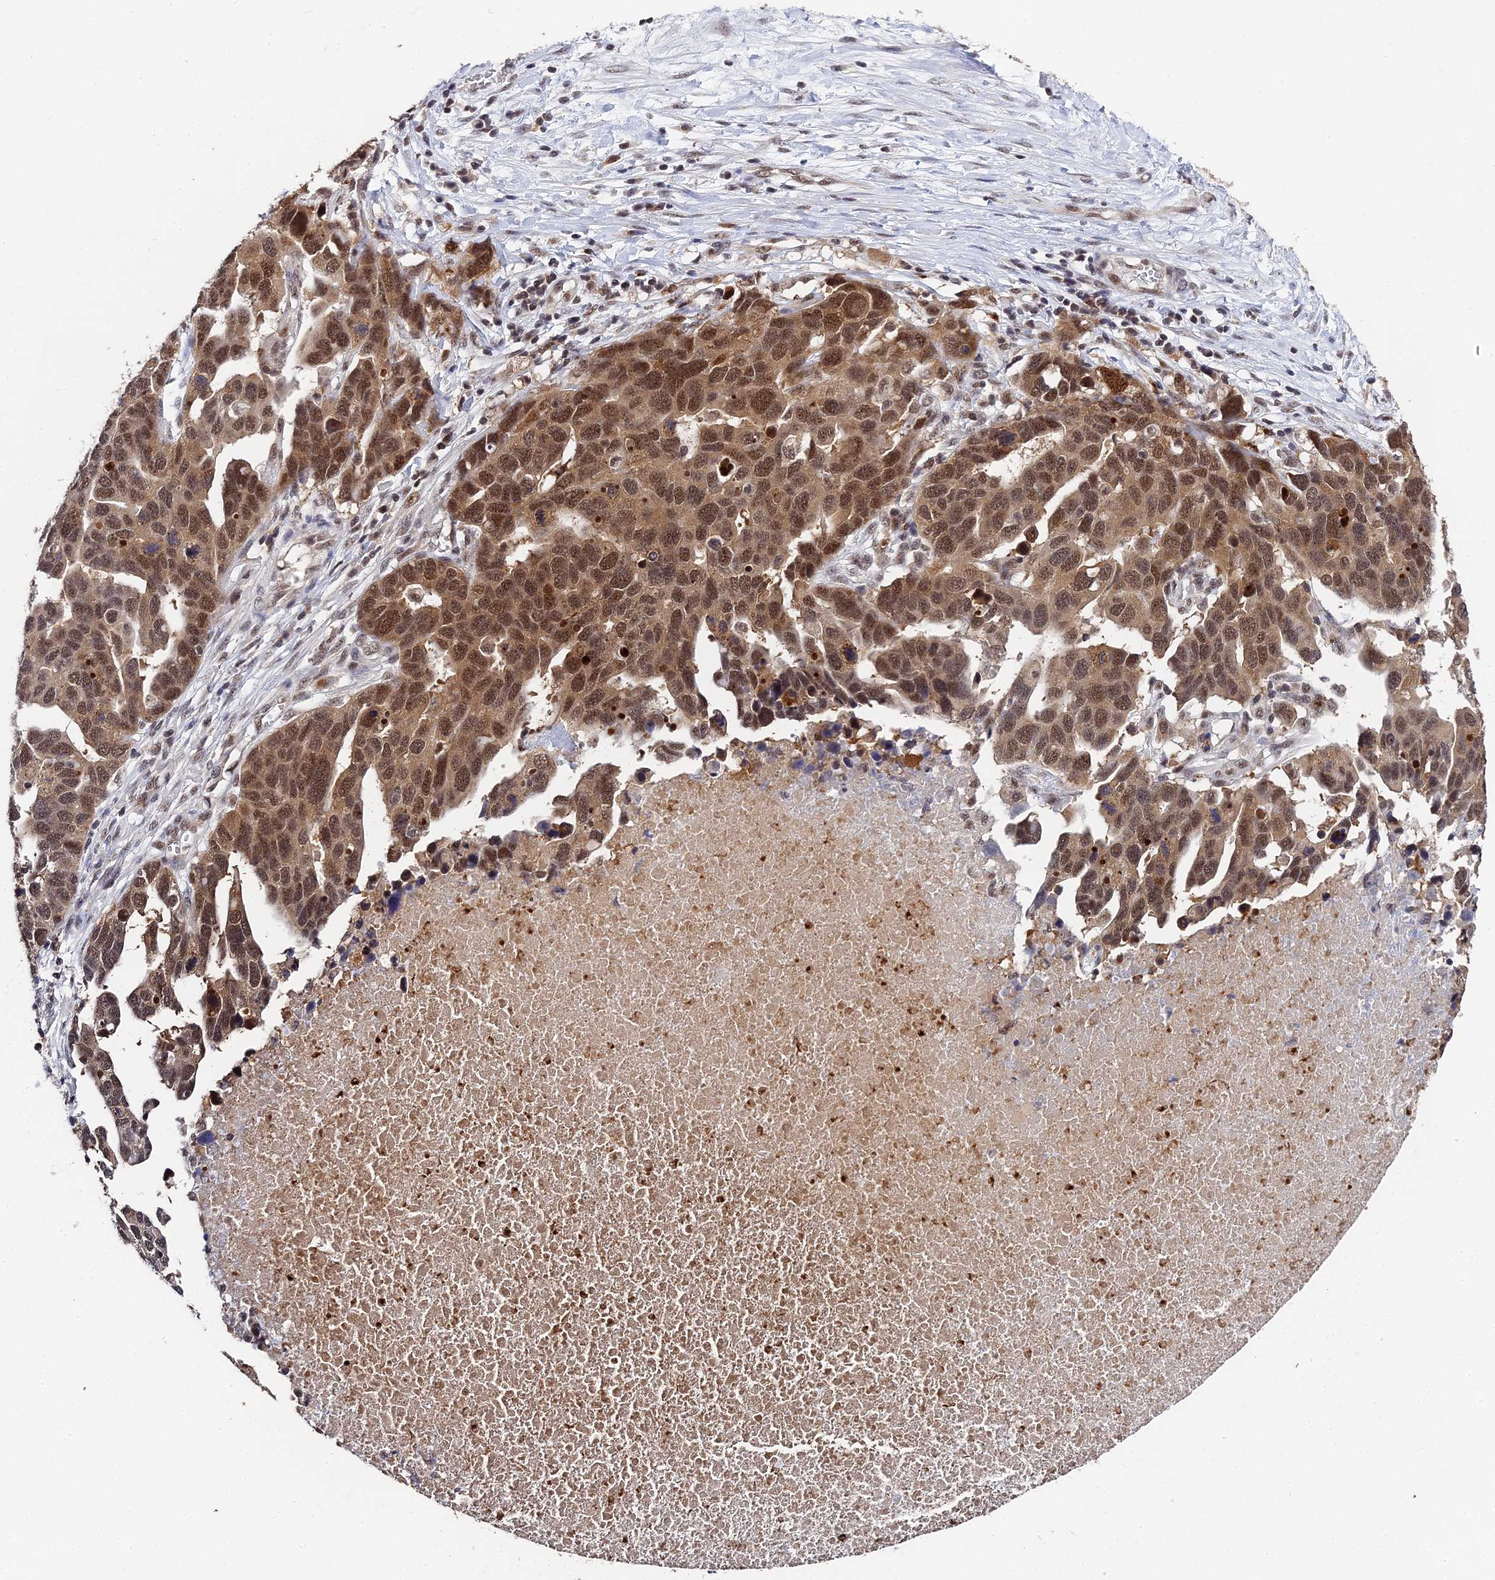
{"staining": {"intensity": "strong", "quantity": "25%-75%", "location": "nuclear"}, "tissue": "ovarian cancer", "cell_type": "Tumor cells", "image_type": "cancer", "snomed": [{"axis": "morphology", "description": "Cystadenocarcinoma, serous, NOS"}, {"axis": "topography", "description": "Ovary"}], "caption": "An image of human ovarian cancer (serous cystadenocarcinoma) stained for a protein demonstrates strong nuclear brown staining in tumor cells.", "gene": "MAGOHB", "patient": {"sex": "female", "age": 54}}